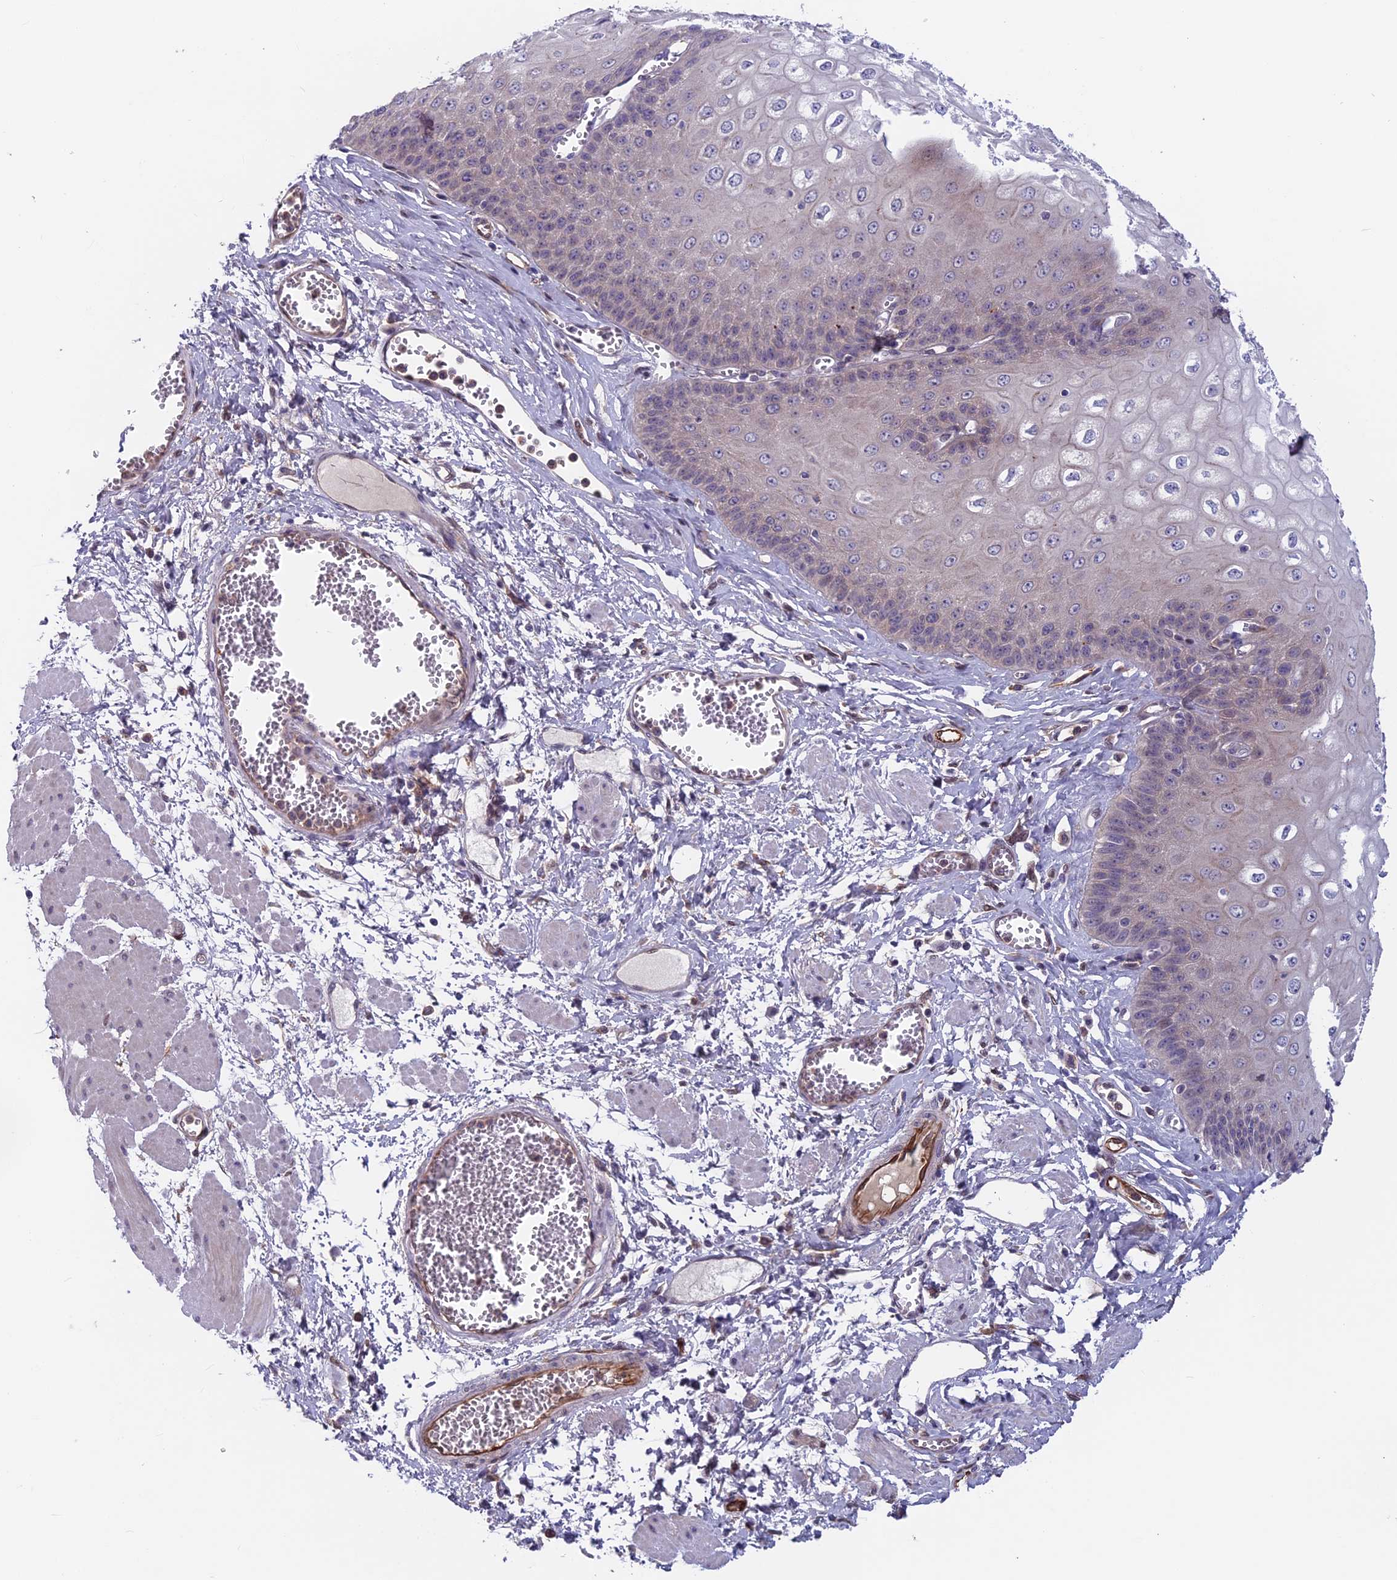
{"staining": {"intensity": "moderate", "quantity": "25%-75%", "location": "cytoplasmic/membranous"}, "tissue": "esophagus", "cell_type": "Squamous epithelial cells", "image_type": "normal", "snomed": [{"axis": "morphology", "description": "Normal tissue, NOS"}, {"axis": "topography", "description": "Esophagus"}], "caption": "Brown immunohistochemical staining in normal human esophagus shows moderate cytoplasmic/membranous staining in about 25%-75% of squamous epithelial cells. The protein of interest is shown in brown color, while the nuclei are stained blue.", "gene": "MAST2", "patient": {"sex": "male", "age": 60}}